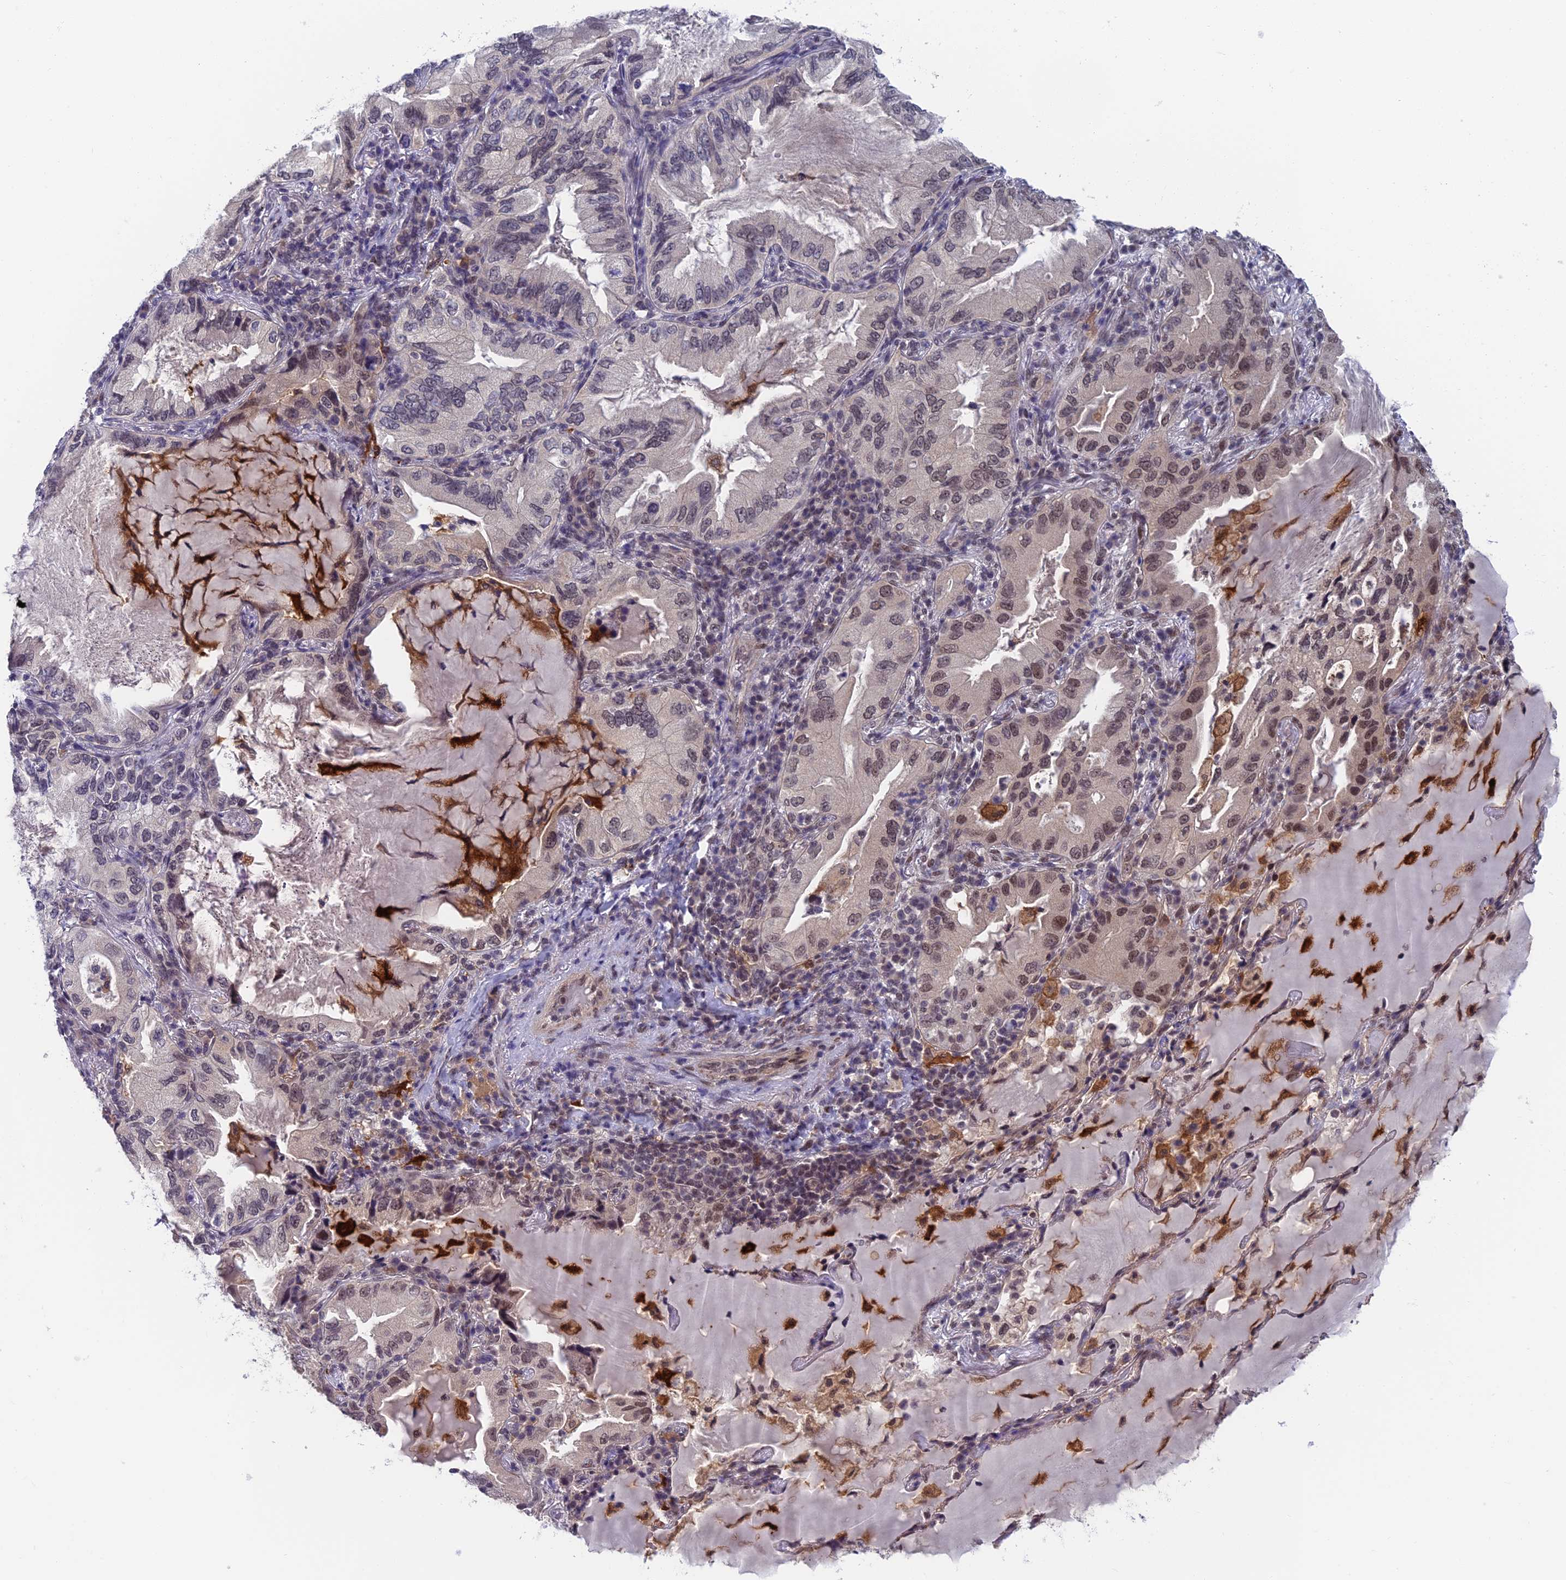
{"staining": {"intensity": "moderate", "quantity": "<25%", "location": "nuclear"}, "tissue": "lung cancer", "cell_type": "Tumor cells", "image_type": "cancer", "snomed": [{"axis": "morphology", "description": "Adenocarcinoma, NOS"}, {"axis": "topography", "description": "Lung"}], "caption": "Protein staining exhibits moderate nuclear expression in approximately <25% of tumor cells in lung adenocarcinoma. Nuclei are stained in blue.", "gene": "NSMCE1", "patient": {"sex": "female", "age": 69}}